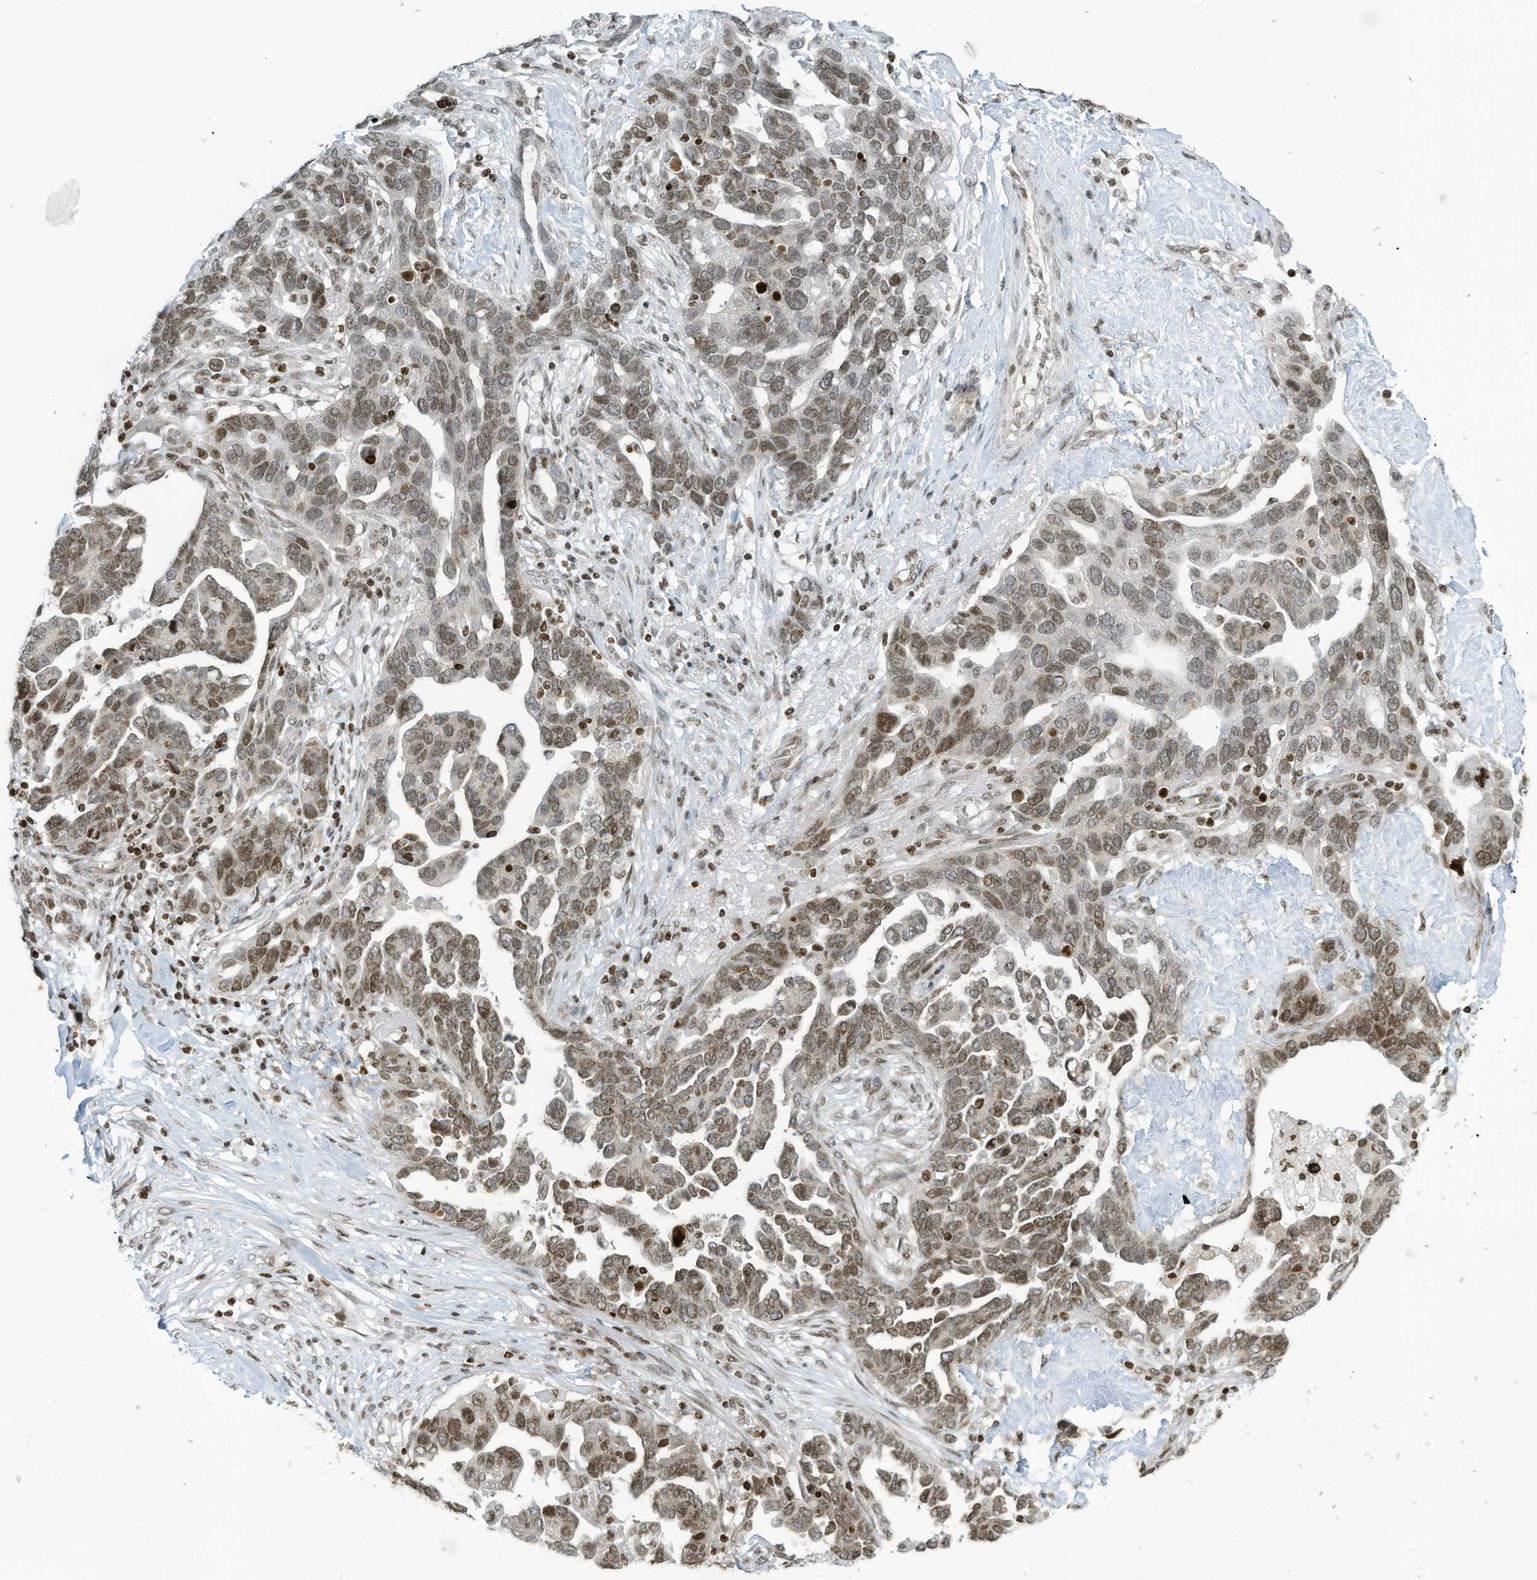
{"staining": {"intensity": "moderate", "quantity": ">75%", "location": "nuclear"}, "tissue": "ovarian cancer", "cell_type": "Tumor cells", "image_type": "cancer", "snomed": [{"axis": "morphology", "description": "Cystadenocarcinoma, serous, NOS"}, {"axis": "topography", "description": "Ovary"}], "caption": "Ovarian cancer tissue demonstrates moderate nuclear expression in about >75% of tumor cells, visualized by immunohistochemistry. (Brightfield microscopy of DAB IHC at high magnification).", "gene": "ADI1", "patient": {"sex": "female", "age": 54}}